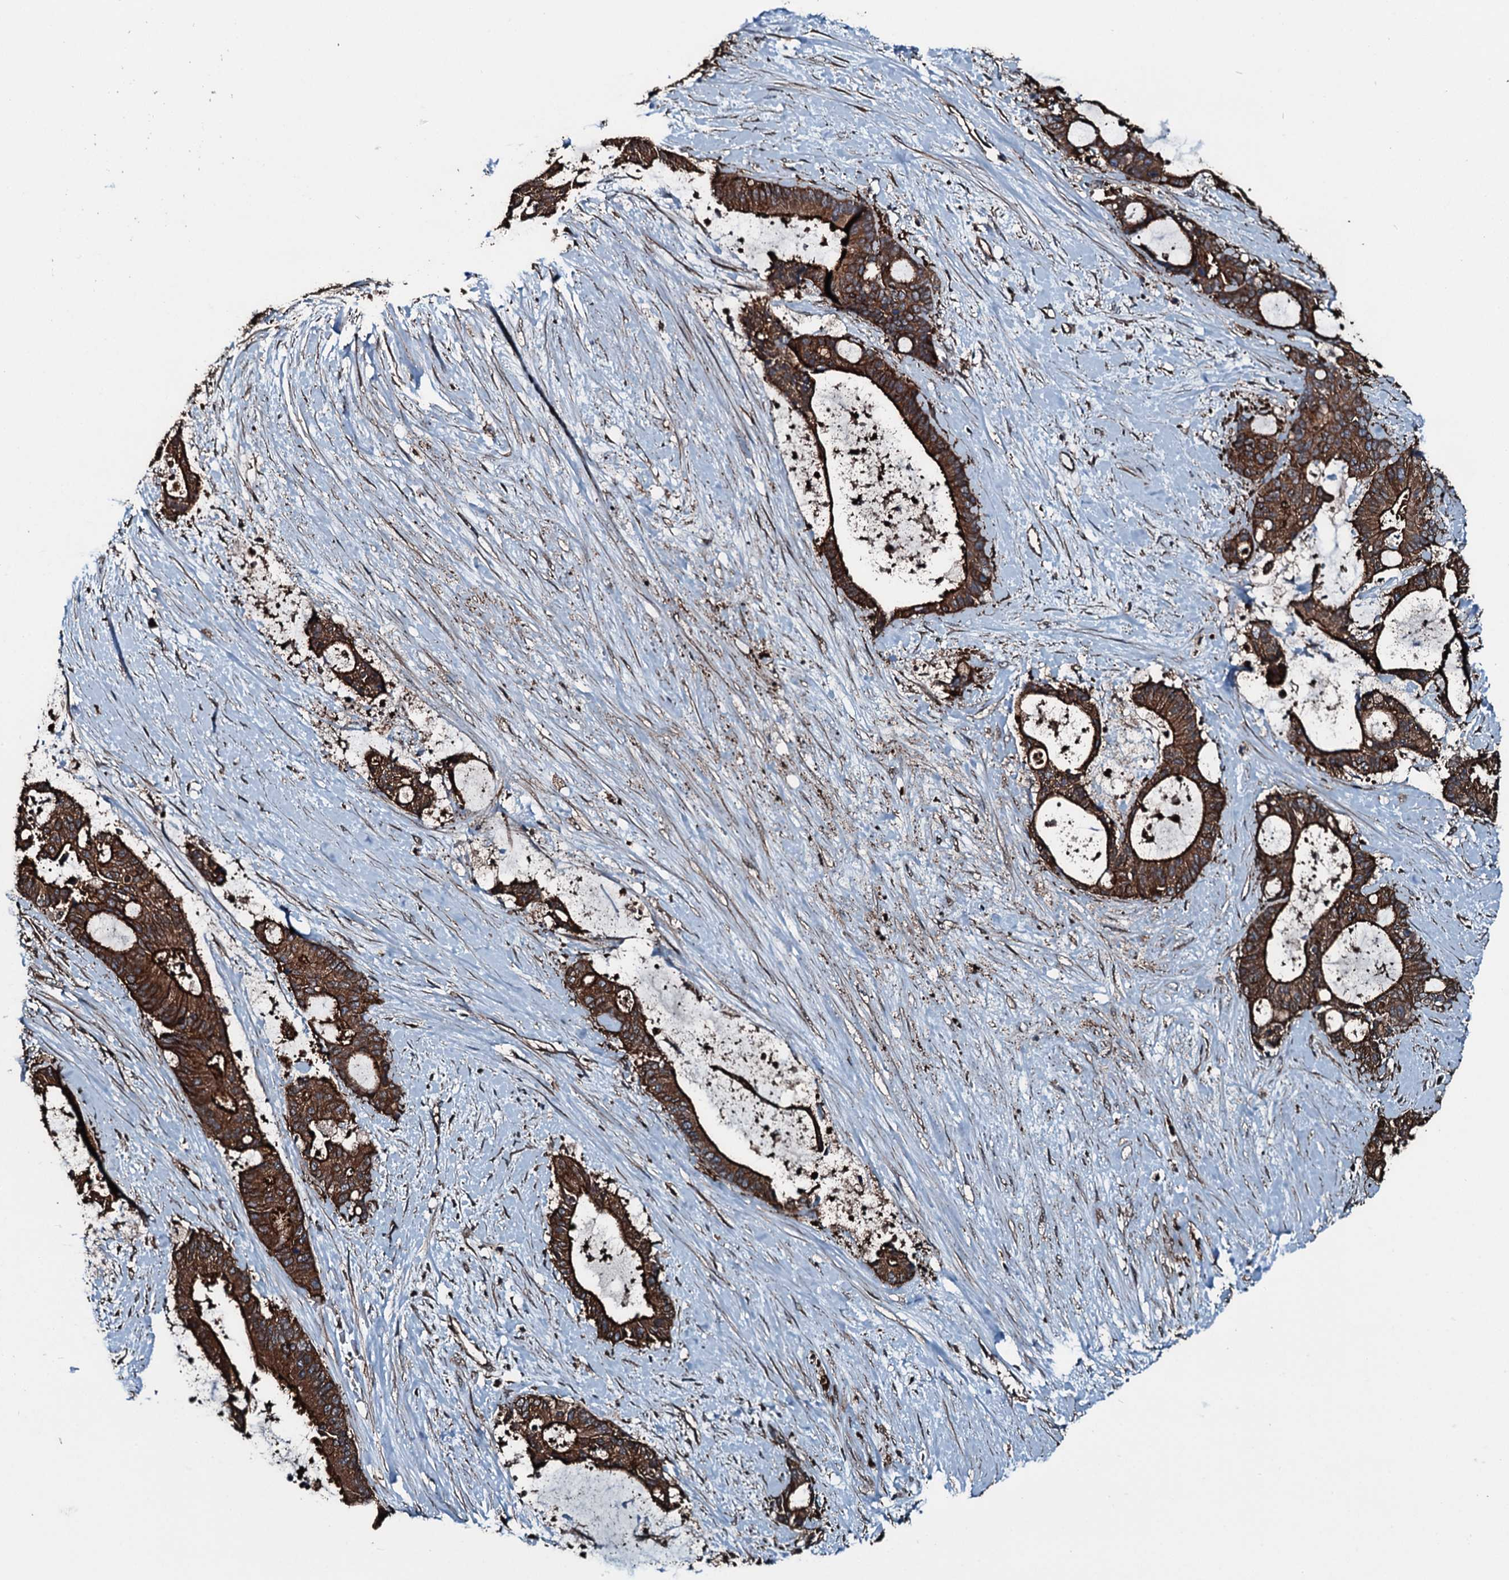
{"staining": {"intensity": "strong", "quantity": ">75%", "location": "cytoplasmic/membranous"}, "tissue": "liver cancer", "cell_type": "Tumor cells", "image_type": "cancer", "snomed": [{"axis": "morphology", "description": "Normal tissue, NOS"}, {"axis": "morphology", "description": "Cholangiocarcinoma"}, {"axis": "topography", "description": "Liver"}, {"axis": "topography", "description": "Peripheral nerve tissue"}], "caption": "Immunohistochemistry (IHC) of human liver cholangiocarcinoma displays high levels of strong cytoplasmic/membranous staining in approximately >75% of tumor cells.", "gene": "SLC25A38", "patient": {"sex": "female", "age": 73}}